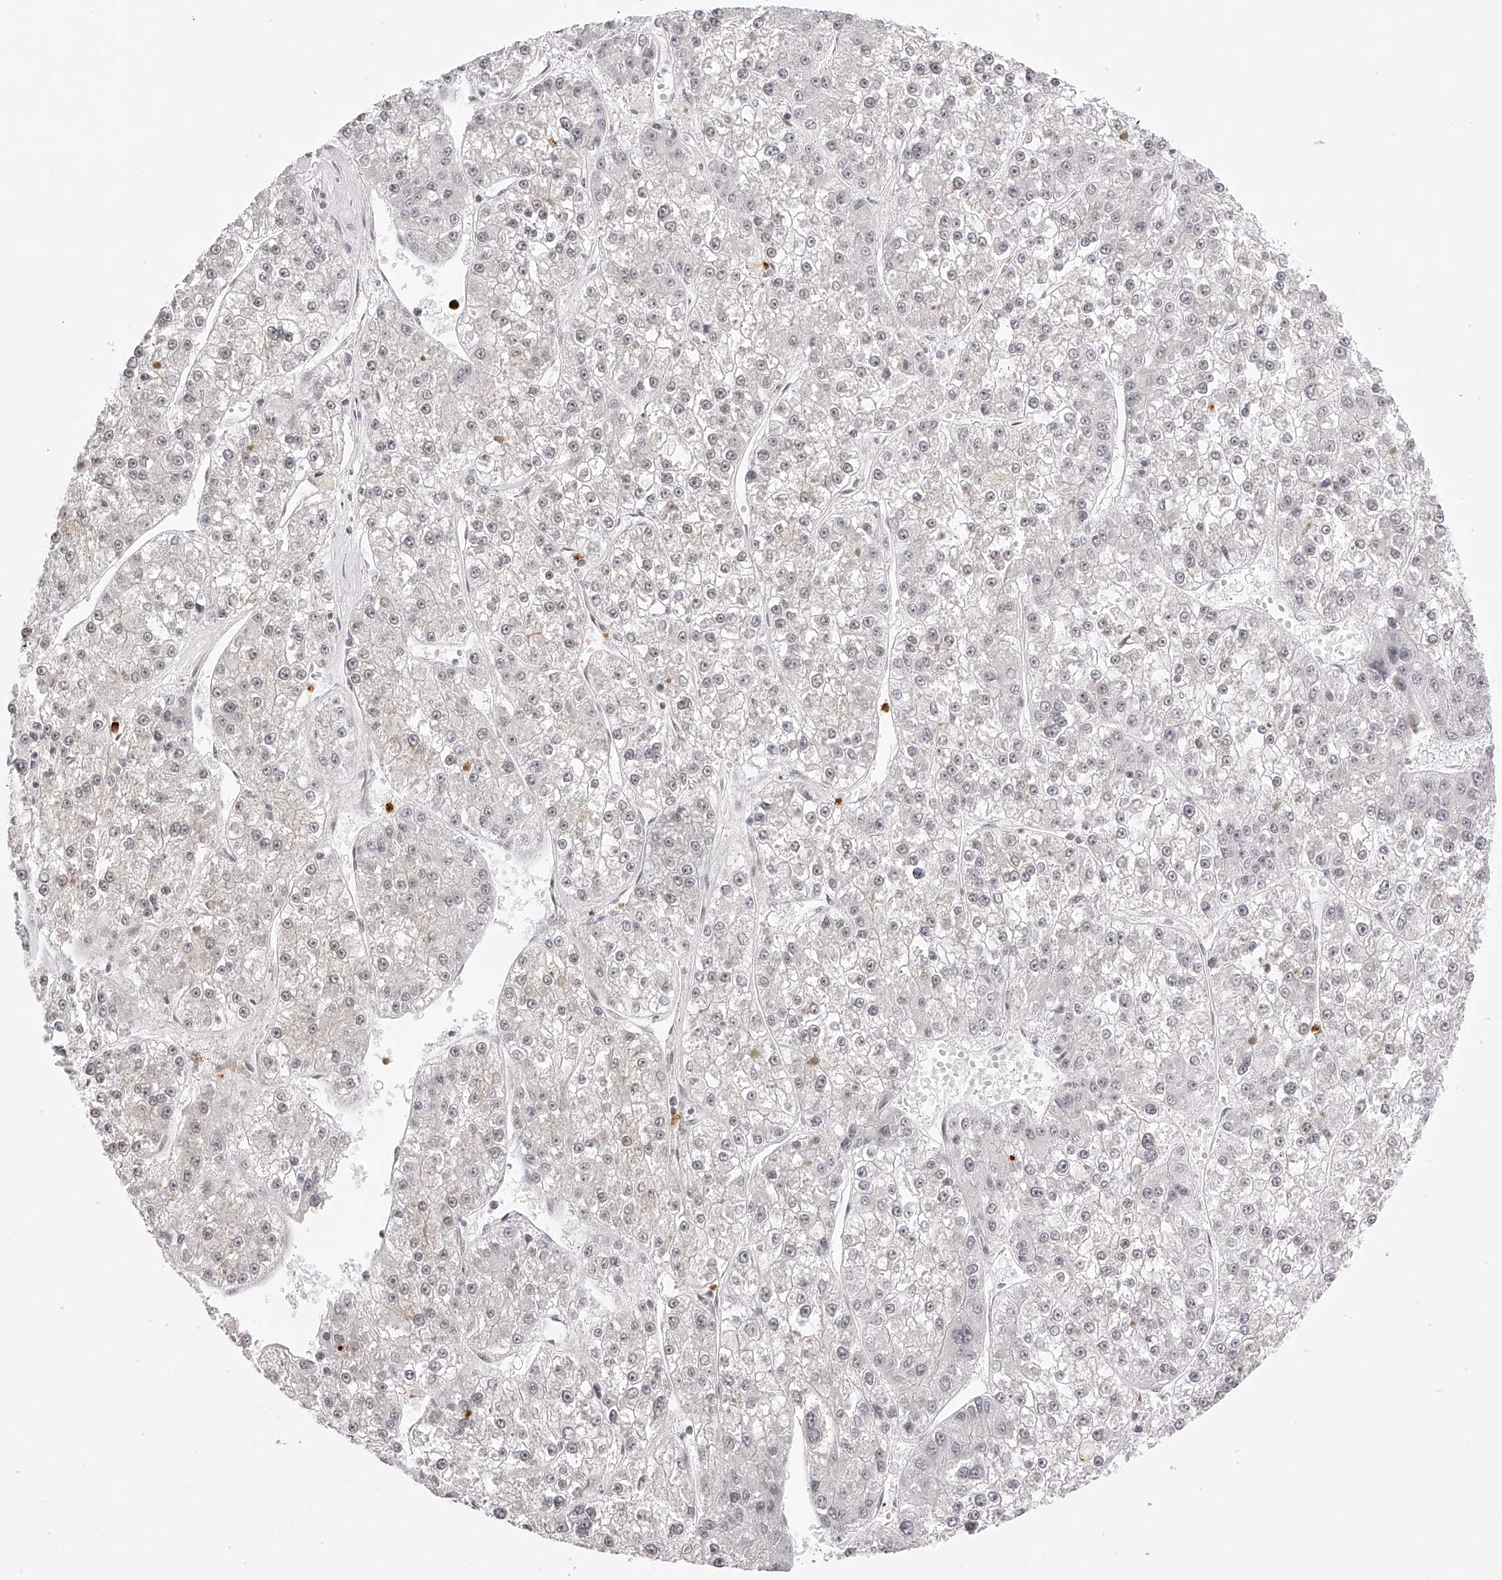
{"staining": {"intensity": "negative", "quantity": "none", "location": "none"}, "tissue": "liver cancer", "cell_type": "Tumor cells", "image_type": "cancer", "snomed": [{"axis": "morphology", "description": "Carcinoma, Hepatocellular, NOS"}, {"axis": "topography", "description": "Liver"}], "caption": "The micrograph demonstrates no staining of tumor cells in liver cancer.", "gene": "PLEKHG1", "patient": {"sex": "female", "age": 73}}